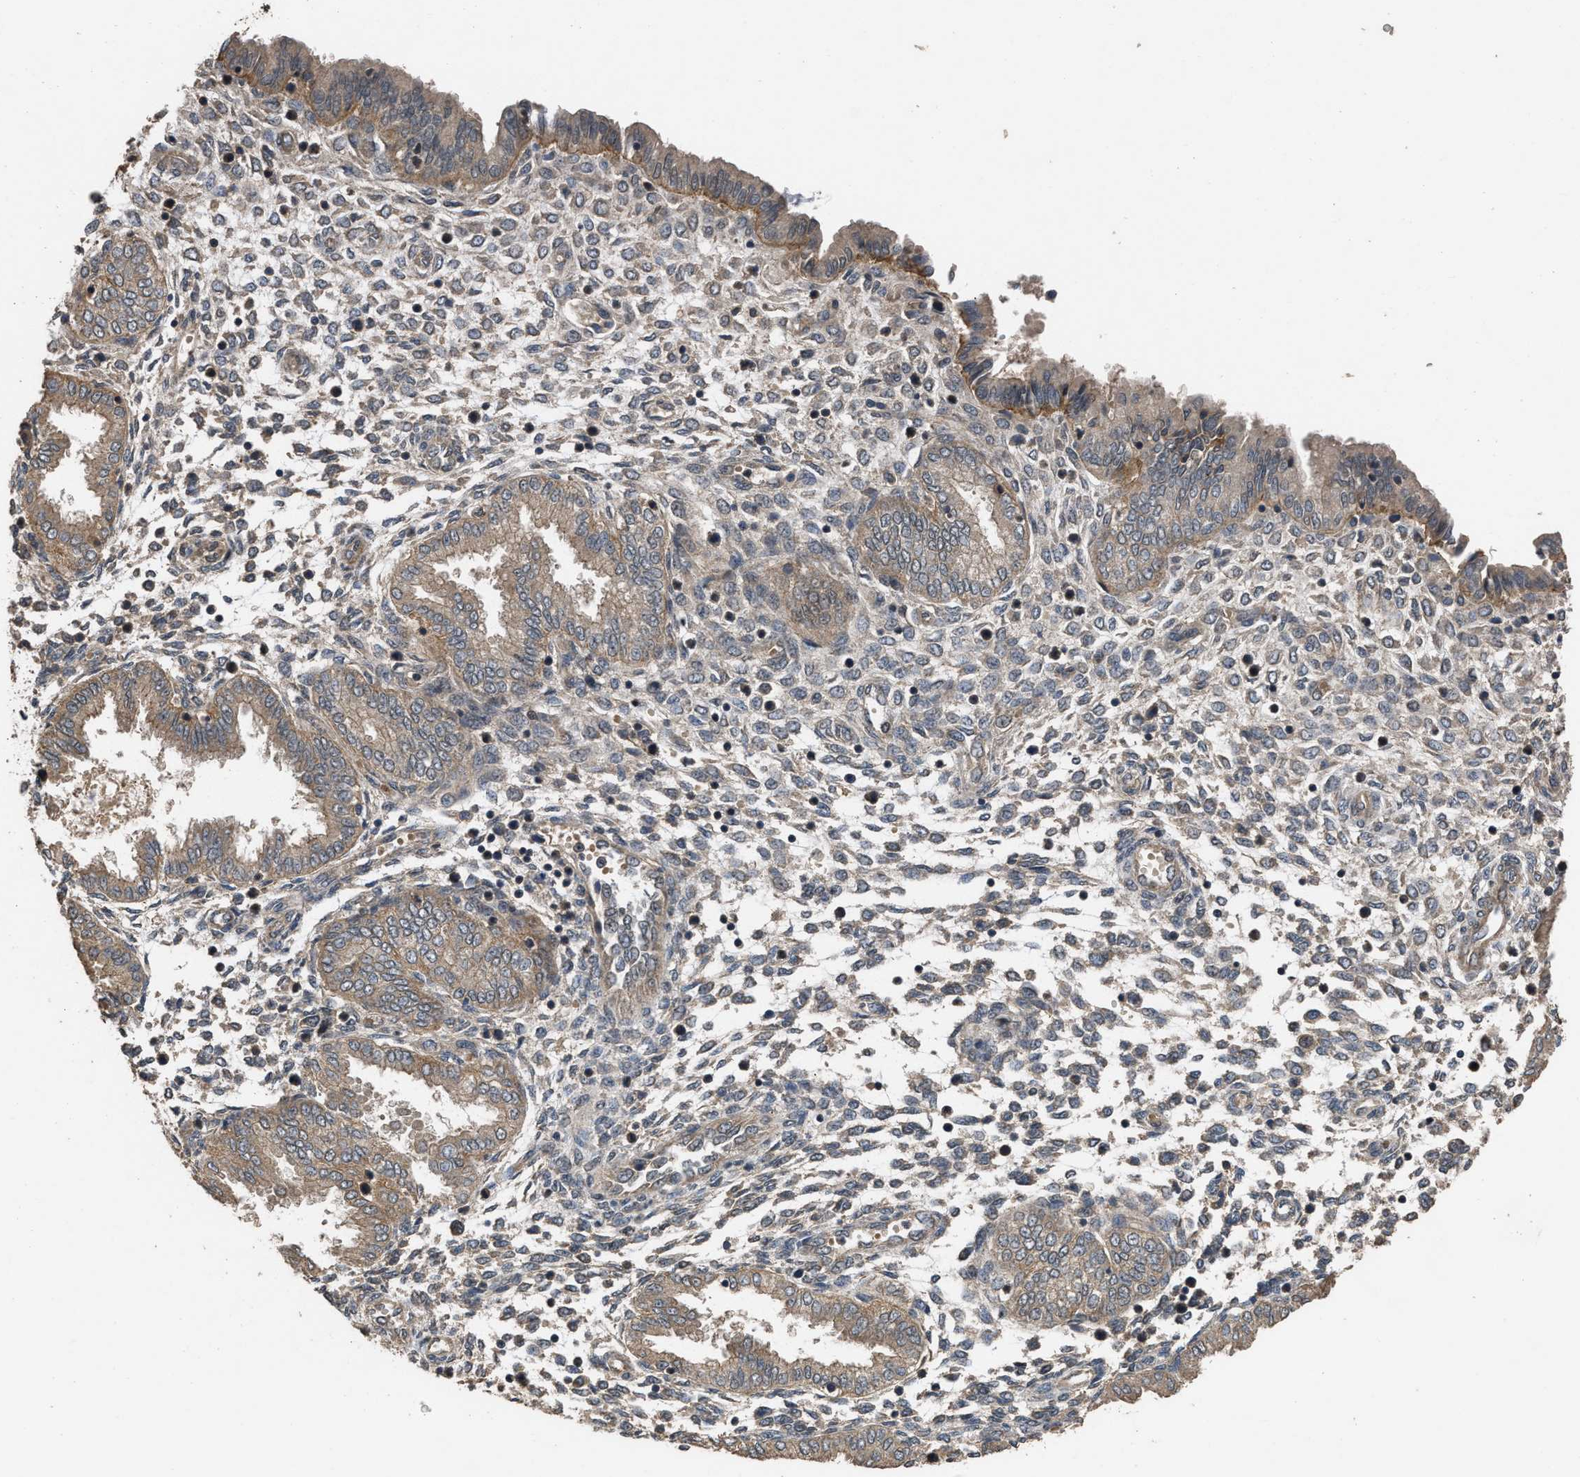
{"staining": {"intensity": "weak", "quantity": "<25%", "location": "cytoplasmic/membranous"}, "tissue": "endometrium", "cell_type": "Cells in endometrial stroma", "image_type": "normal", "snomed": [{"axis": "morphology", "description": "Normal tissue, NOS"}, {"axis": "topography", "description": "Endometrium"}], "caption": "High magnification brightfield microscopy of normal endometrium stained with DAB (brown) and counterstained with hematoxylin (blue): cells in endometrial stroma show no significant staining. (Brightfield microscopy of DAB (3,3'-diaminobenzidine) immunohistochemistry at high magnification).", "gene": "UTRN", "patient": {"sex": "female", "age": 33}}